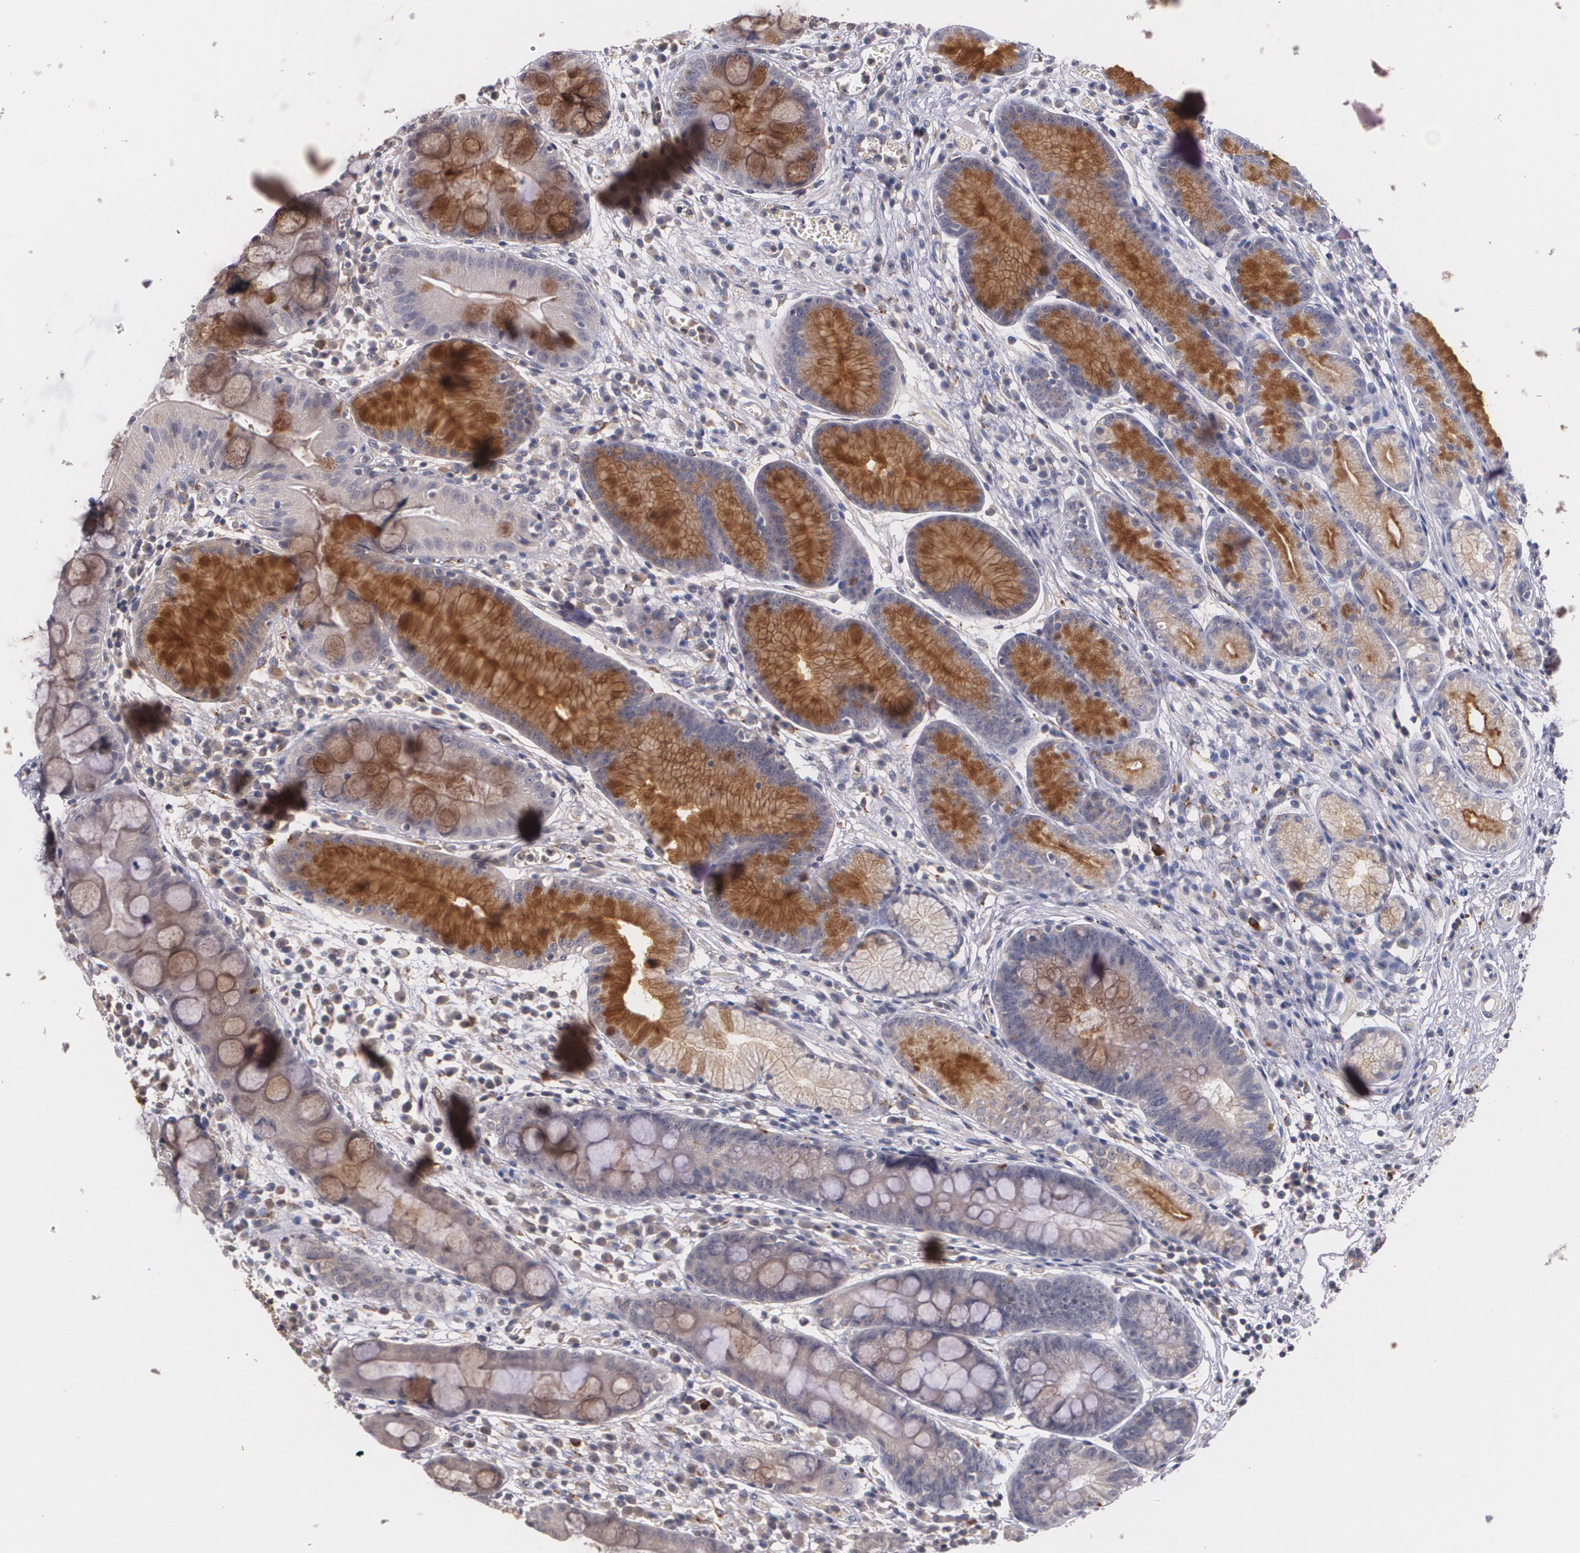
{"staining": {"intensity": "strong", "quantity": ">75%", "location": "cytoplasmic/membranous"}, "tissue": "stomach", "cell_type": "Glandular cells", "image_type": "normal", "snomed": [{"axis": "morphology", "description": "Normal tissue, NOS"}, {"axis": "morphology", "description": "Inflammation, NOS"}, {"axis": "topography", "description": "Stomach, lower"}], "caption": "Strong cytoplasmic/membranous positivity for a protein is identified in about >75% of glandular cells of benign stomach using immunohistochemistry (IHC).", "gene": "IFNGR2", "patient": {"sex": "male", "age": 59}}